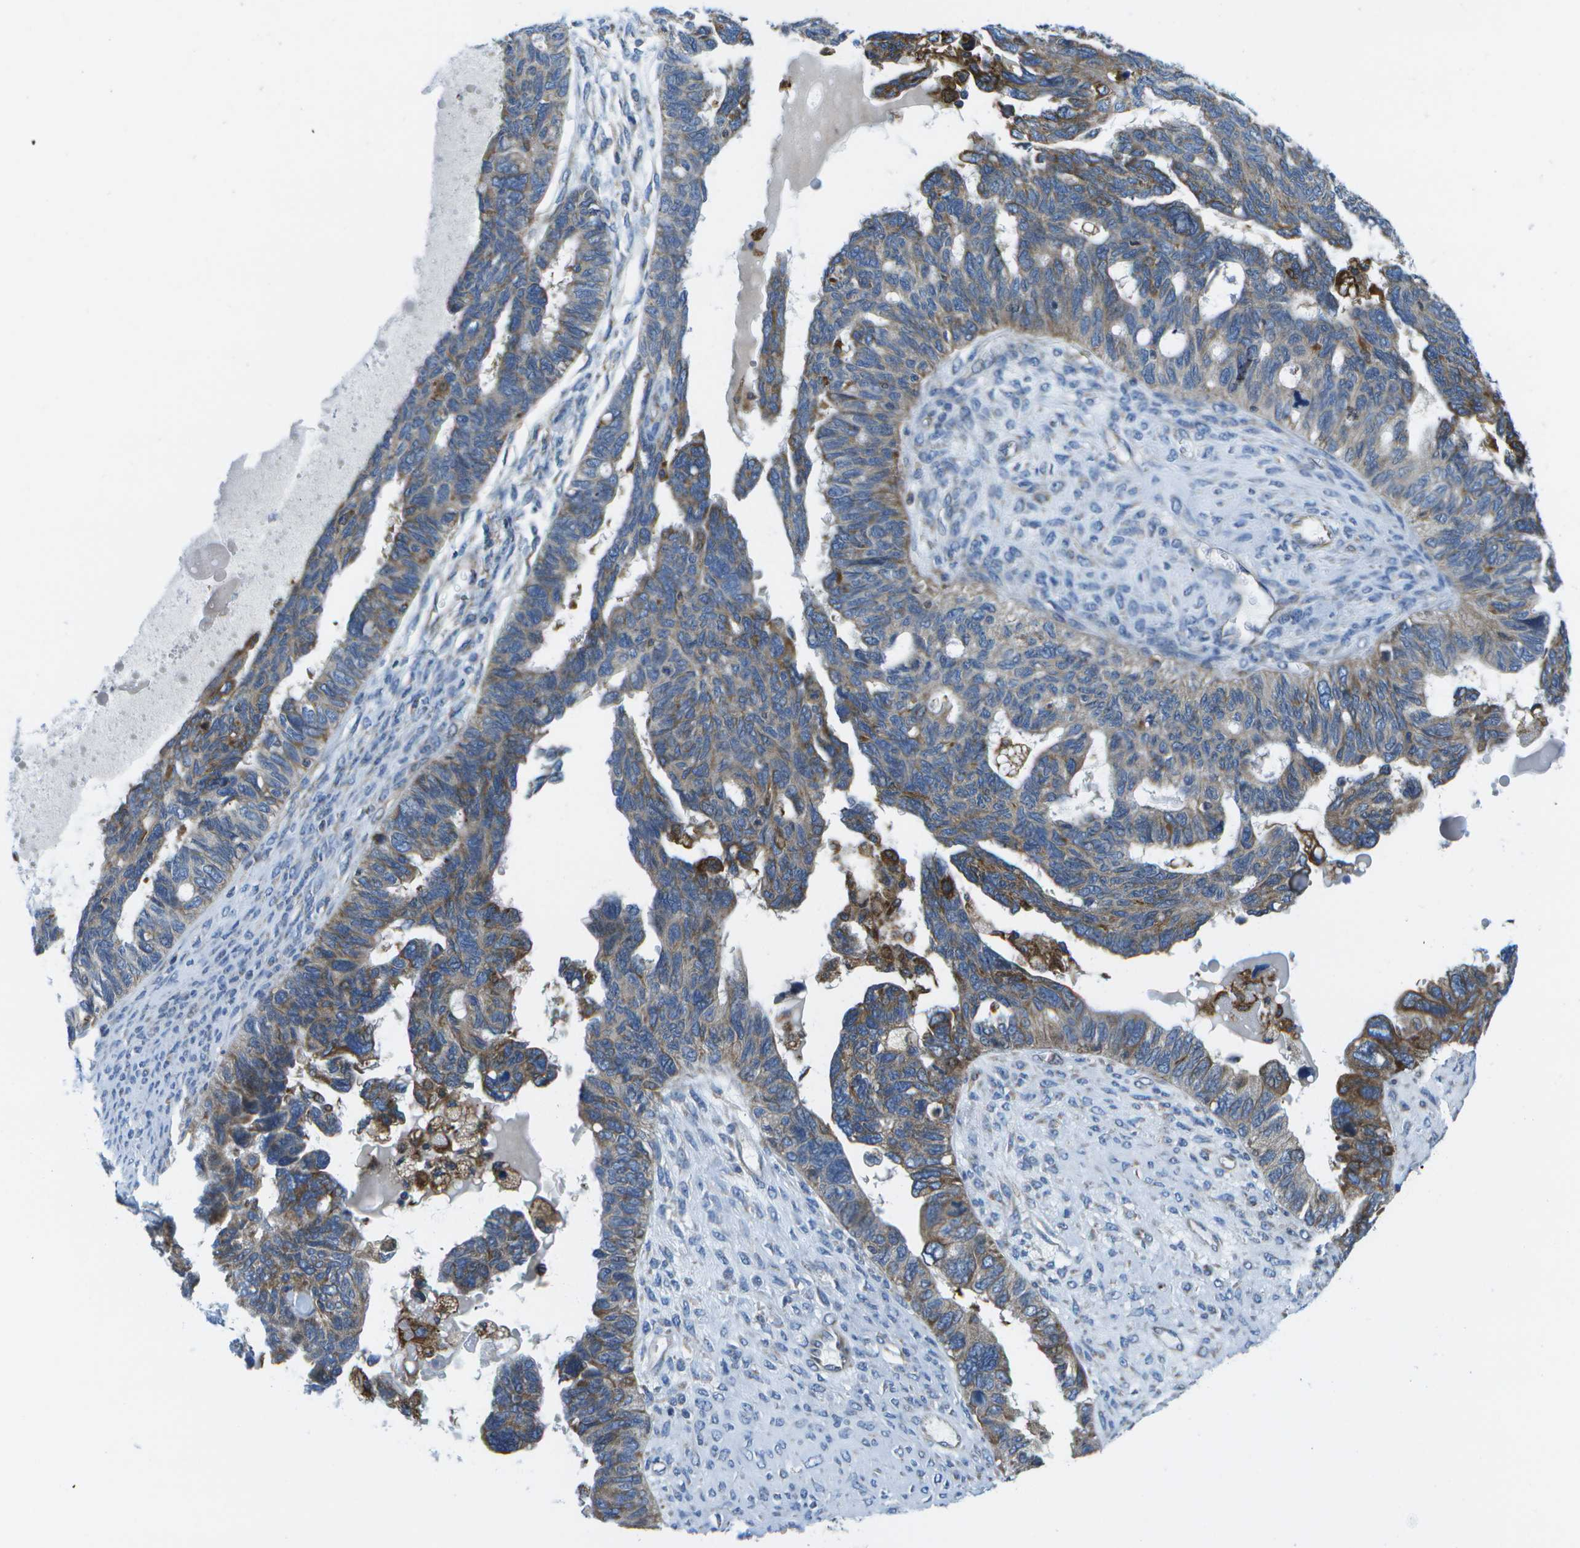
{"staining": {"intensity": "moderate", "quantity": "25%-75%", "location": "cytoplasmic/membranous"}, "tissue": "ovarian cancer", "cell_type": "Tumor cells", "image_type": "cancer", "snomed": [{"axis": "morphology", "description": "Cystadenocarcinoma, serous, NOS"}, {"axis": "topography", "description": "Ovary"}], "caption": "Ovarian cancer (serous cystadenocarcinoma) tissue reveals moderate cytoplasmic/membranous expression in about 25%-75% of tumor cells, visualized by immunohistochemistry.", "gene": "GDF5", "patient": {"sex": "female", "age": 79}}